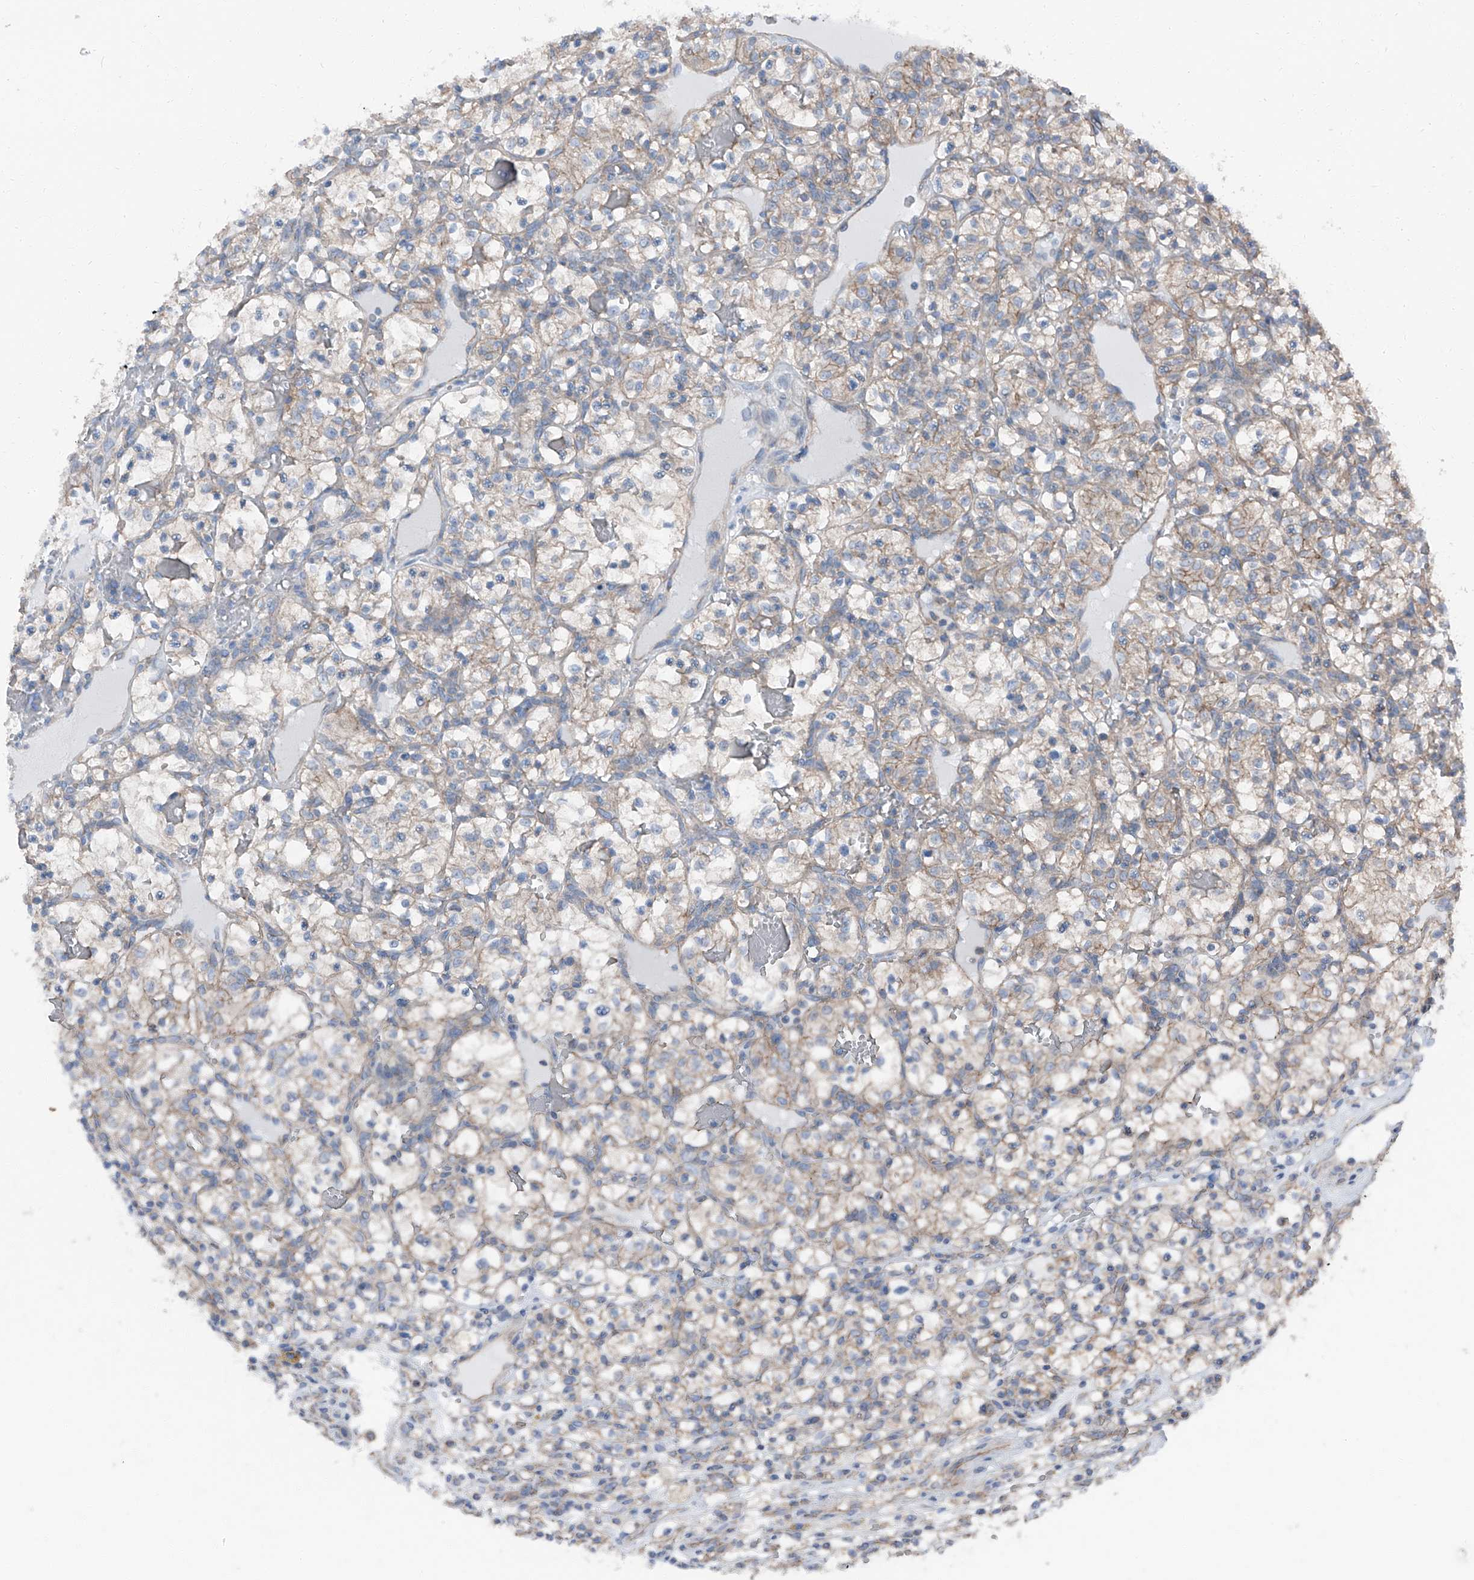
{"staining": {"intensity": "weak", "quantity": "25%-75%", "location": "cytoplasmic/membranous"}, "tissue": "renal cancer", "cell_type": "Tumor cells", "image_type": "cancer", "snomed": [{"axis": "morphology", "description": "Adenocarcinoma, NOS"}, {"axis": "topography", "description": "Kidney"}], "caption": "Protein analysis of renal cancer tissue reveals weak cytoplasmic/membranous staining in approximately 25%-75% of tumor cells.", "gene": "GPR142", "patient": {"sex": "female", "age": 57}}